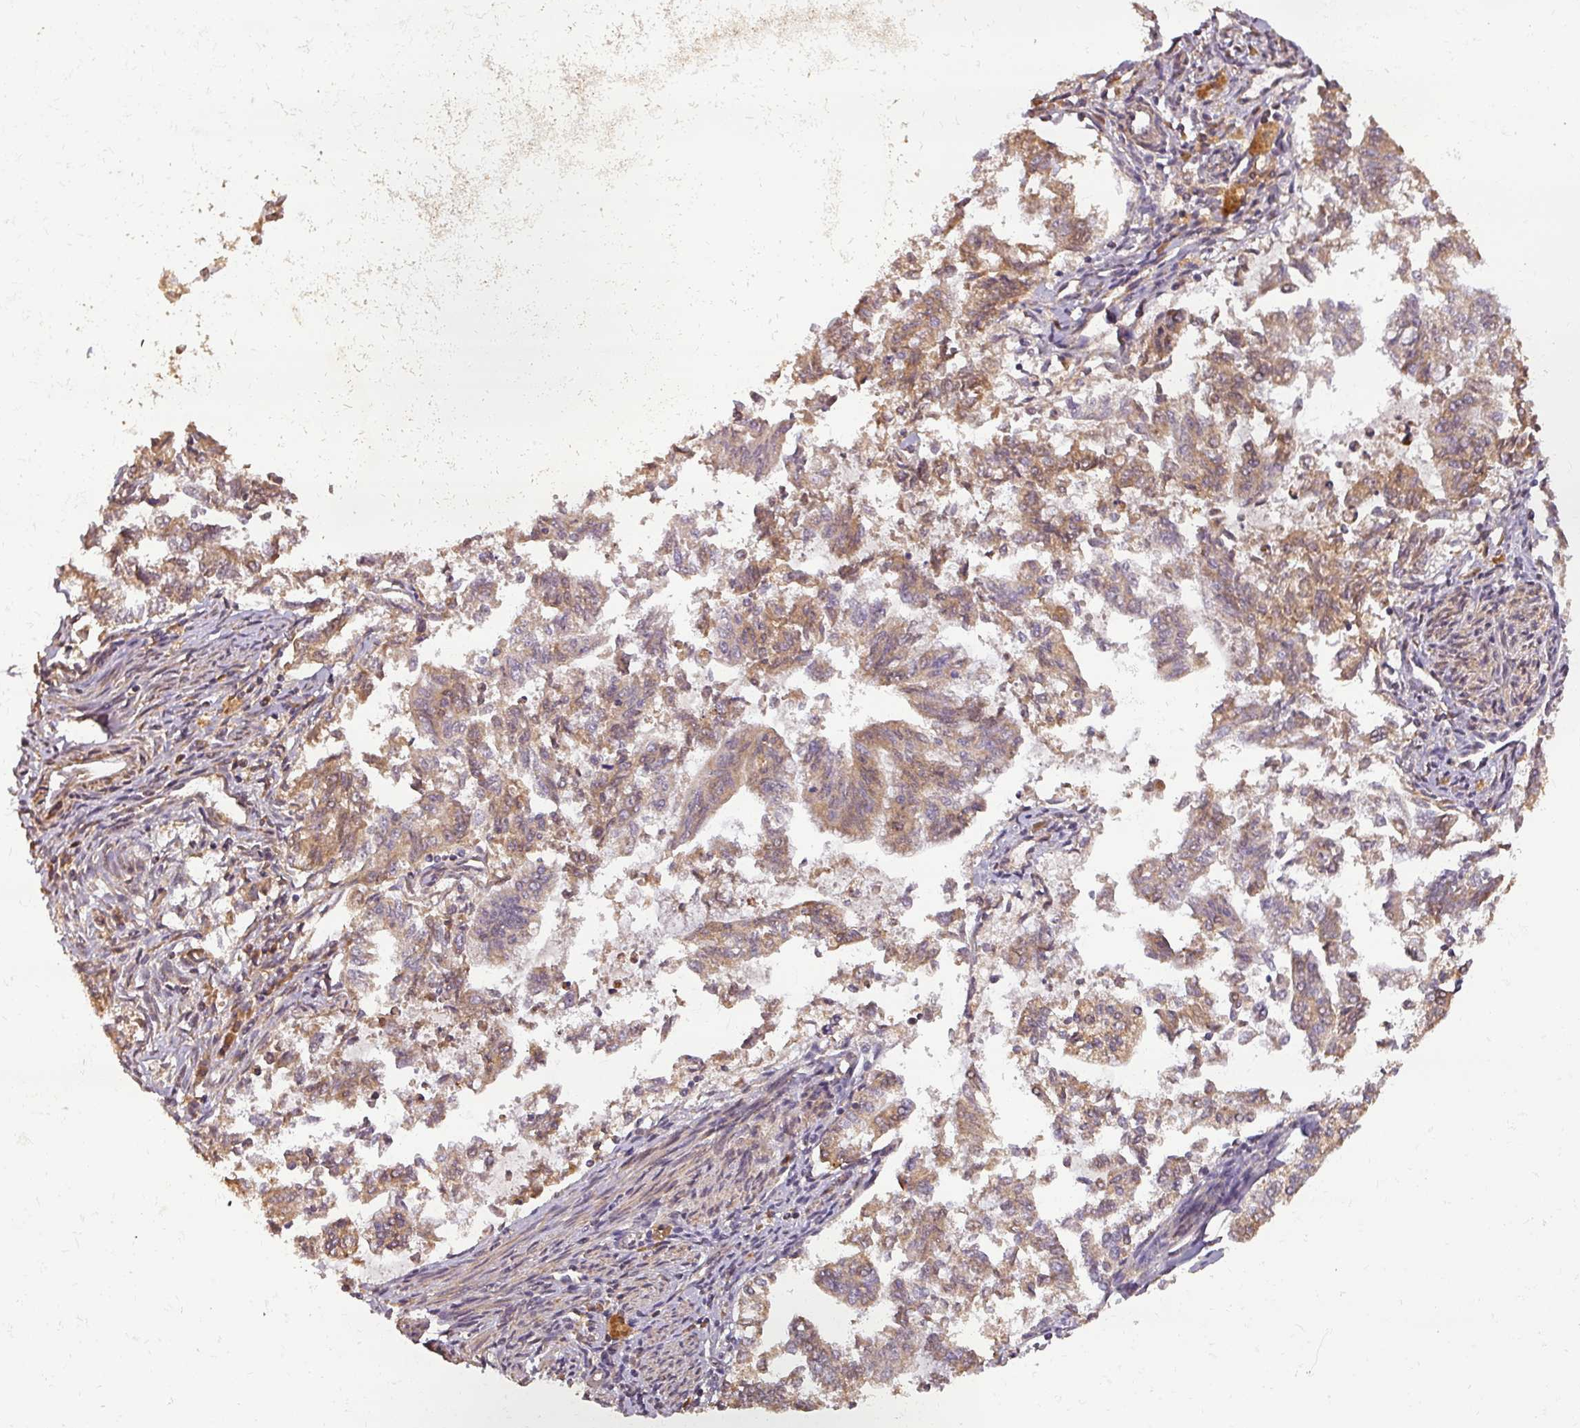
{"staining": {"intensity": "moderate", "quantity": "25%-75%", "location": "cytoplasmic/membranous"}, "tissue": "endometrial cancer", "cell_type": "Tumor cells", "image_type": "cancer", "snomed": [{"axis": "morphology", "description": "Adenocarcinoma, NOS"}, {"axis": "topography", "description": "Endometrium"}], "caption": "Protein analysis of endometrial cancer tissue reveals moderate cytoplasmic/membranous staining in about 25%-75% of tumor cells. The staining was performed using DAB (3,3'-diaminobenzidine) to visualize the protein expression in brown, while the nuclei were stained in blue with hematoxylin (Magnification: 20x).", "gene": "BPIFB3", "patient": {"sex": "female", "age": 79}}